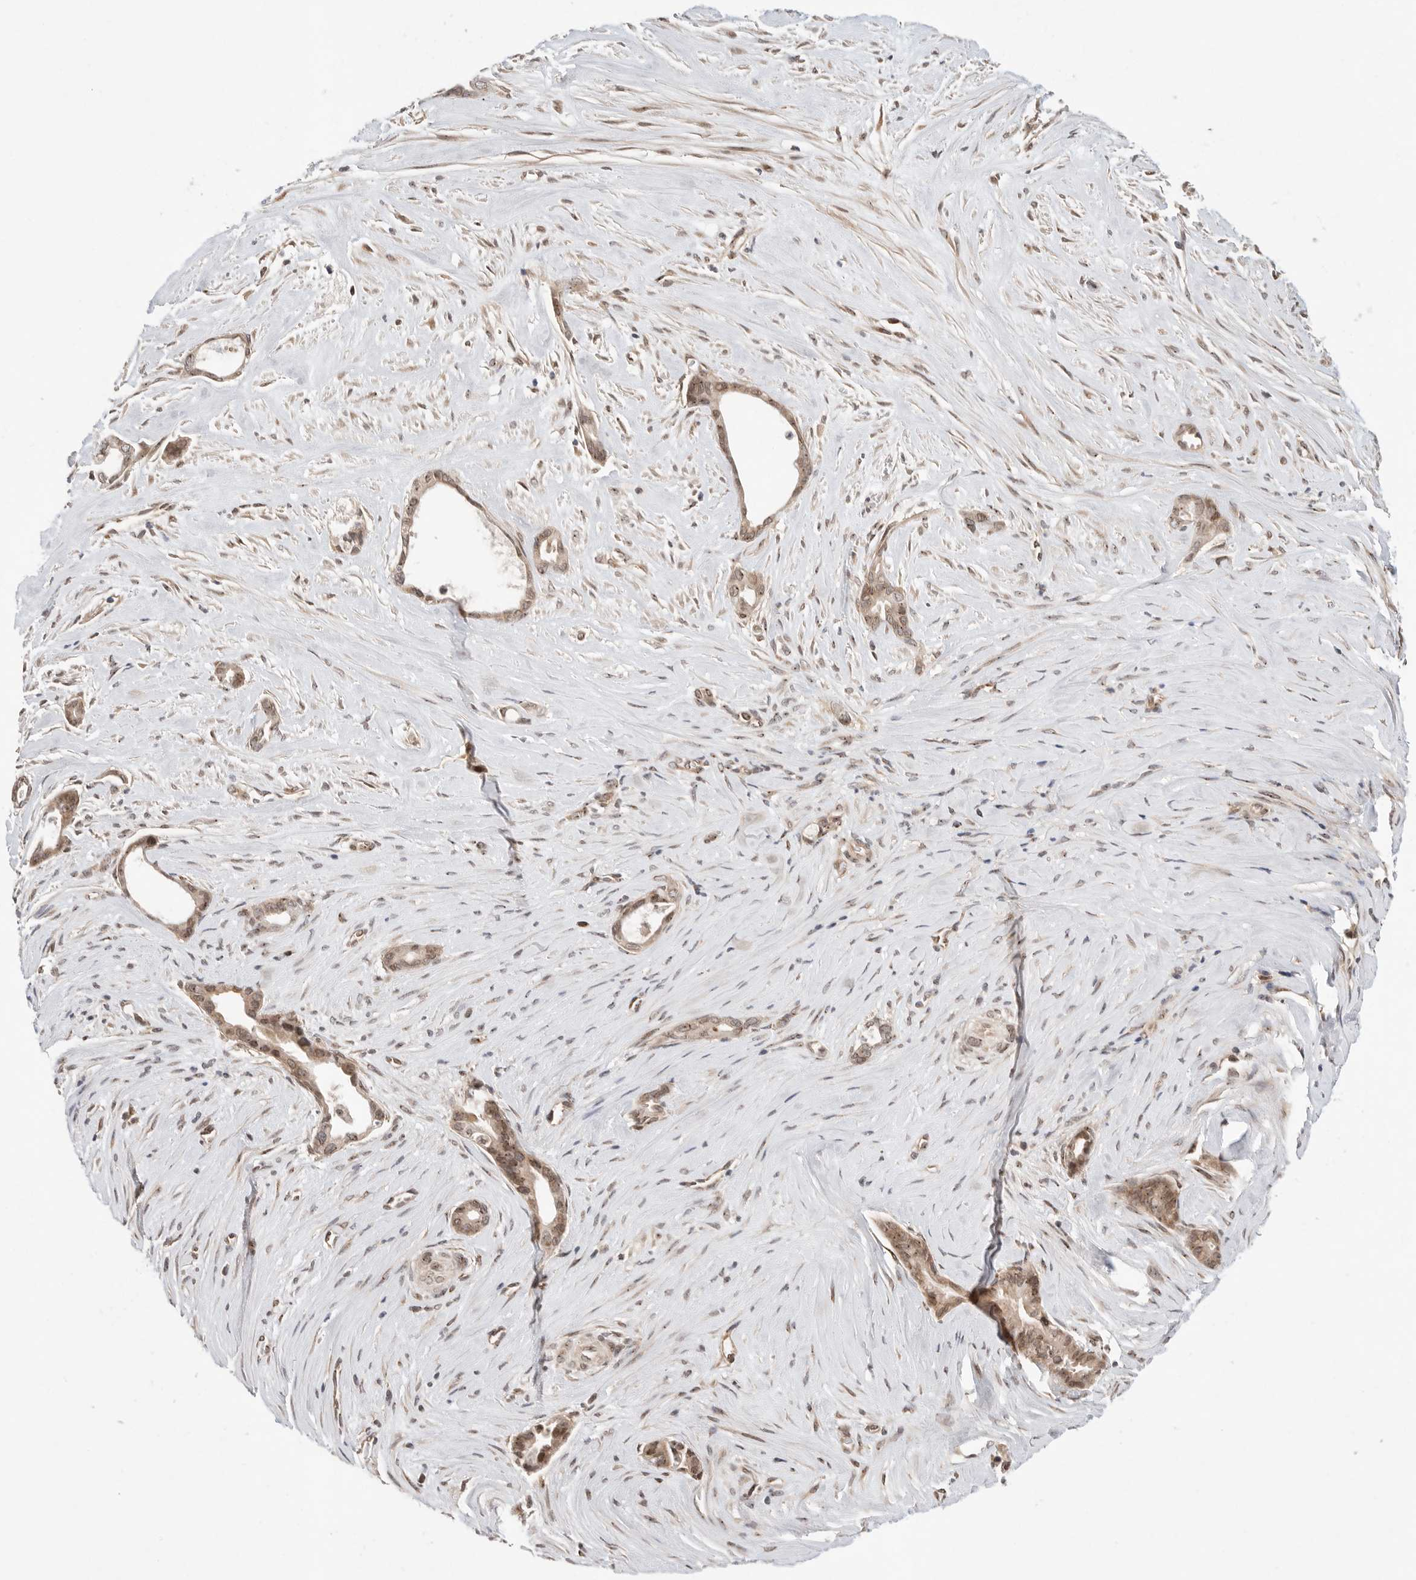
{"staining": {"intensity": "moderate", "quantity": ">75%", "location": "nuclear"}, "tissue": "liver cancer", "cell_type": "Tumor cells", "image_type": "cancer", "snomed": [{"axis": "morphology", "description": "Cholangiocarcinoma"}, {"axis": "topography", "description": "Liver"}], "caption": "Immunohistochemistry (IHC) image of neoplastic tissue: human liver cancer stained using IHC displays medium levels of moderate protein expression localized specifically in the nuclear of tumor cells, appearing as a nuclear brown color.", "gene": "LEMD3", "patient": {"sex": "female", "age": 55}}